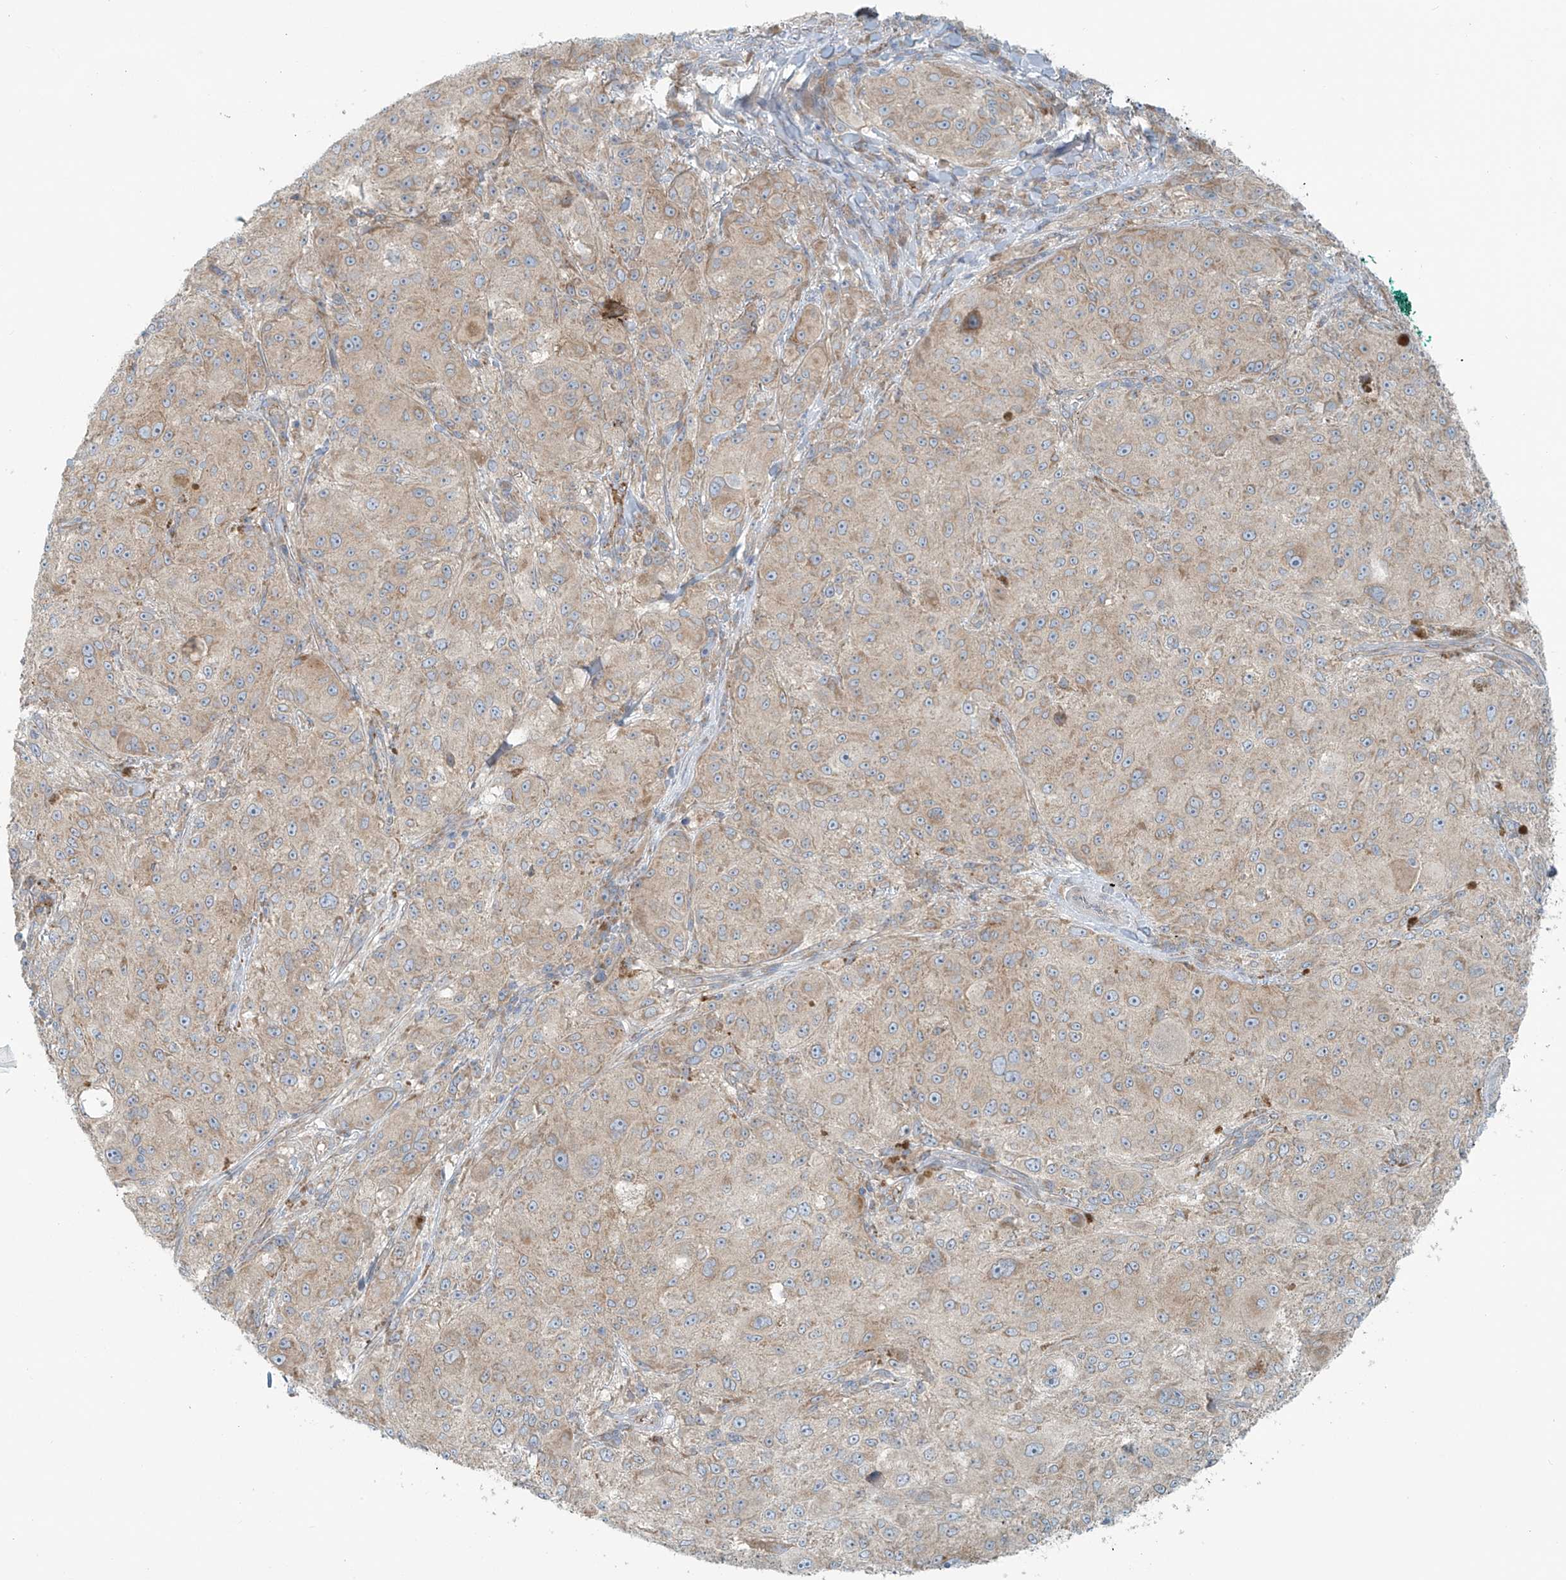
{"staining": {"intensity": "weak", "quantity": "25%-75%", "location": "cytoplasmic/membranous"}, "tissue": "melanoma", "cell_type": "Tumor cells", "image_type": "cancer", "snomed": [{"axis": "morphology", "description": "Necrosis, NOS"}, {"axis": "morphology", "description": "Malignant melanoma, NOS"}, {"axis": "topography", "description": "Skin"}], "caption": "Immunohistochemistry (IHC) photomicrograph of melanoma stained for a protein (brown), which displays low levels of weak cytoplasmic/membranous expression in approximately 25%-75% of tumor cells.", "gene": "LZTS3", "patient": {"sex": "female", "age": 87}}